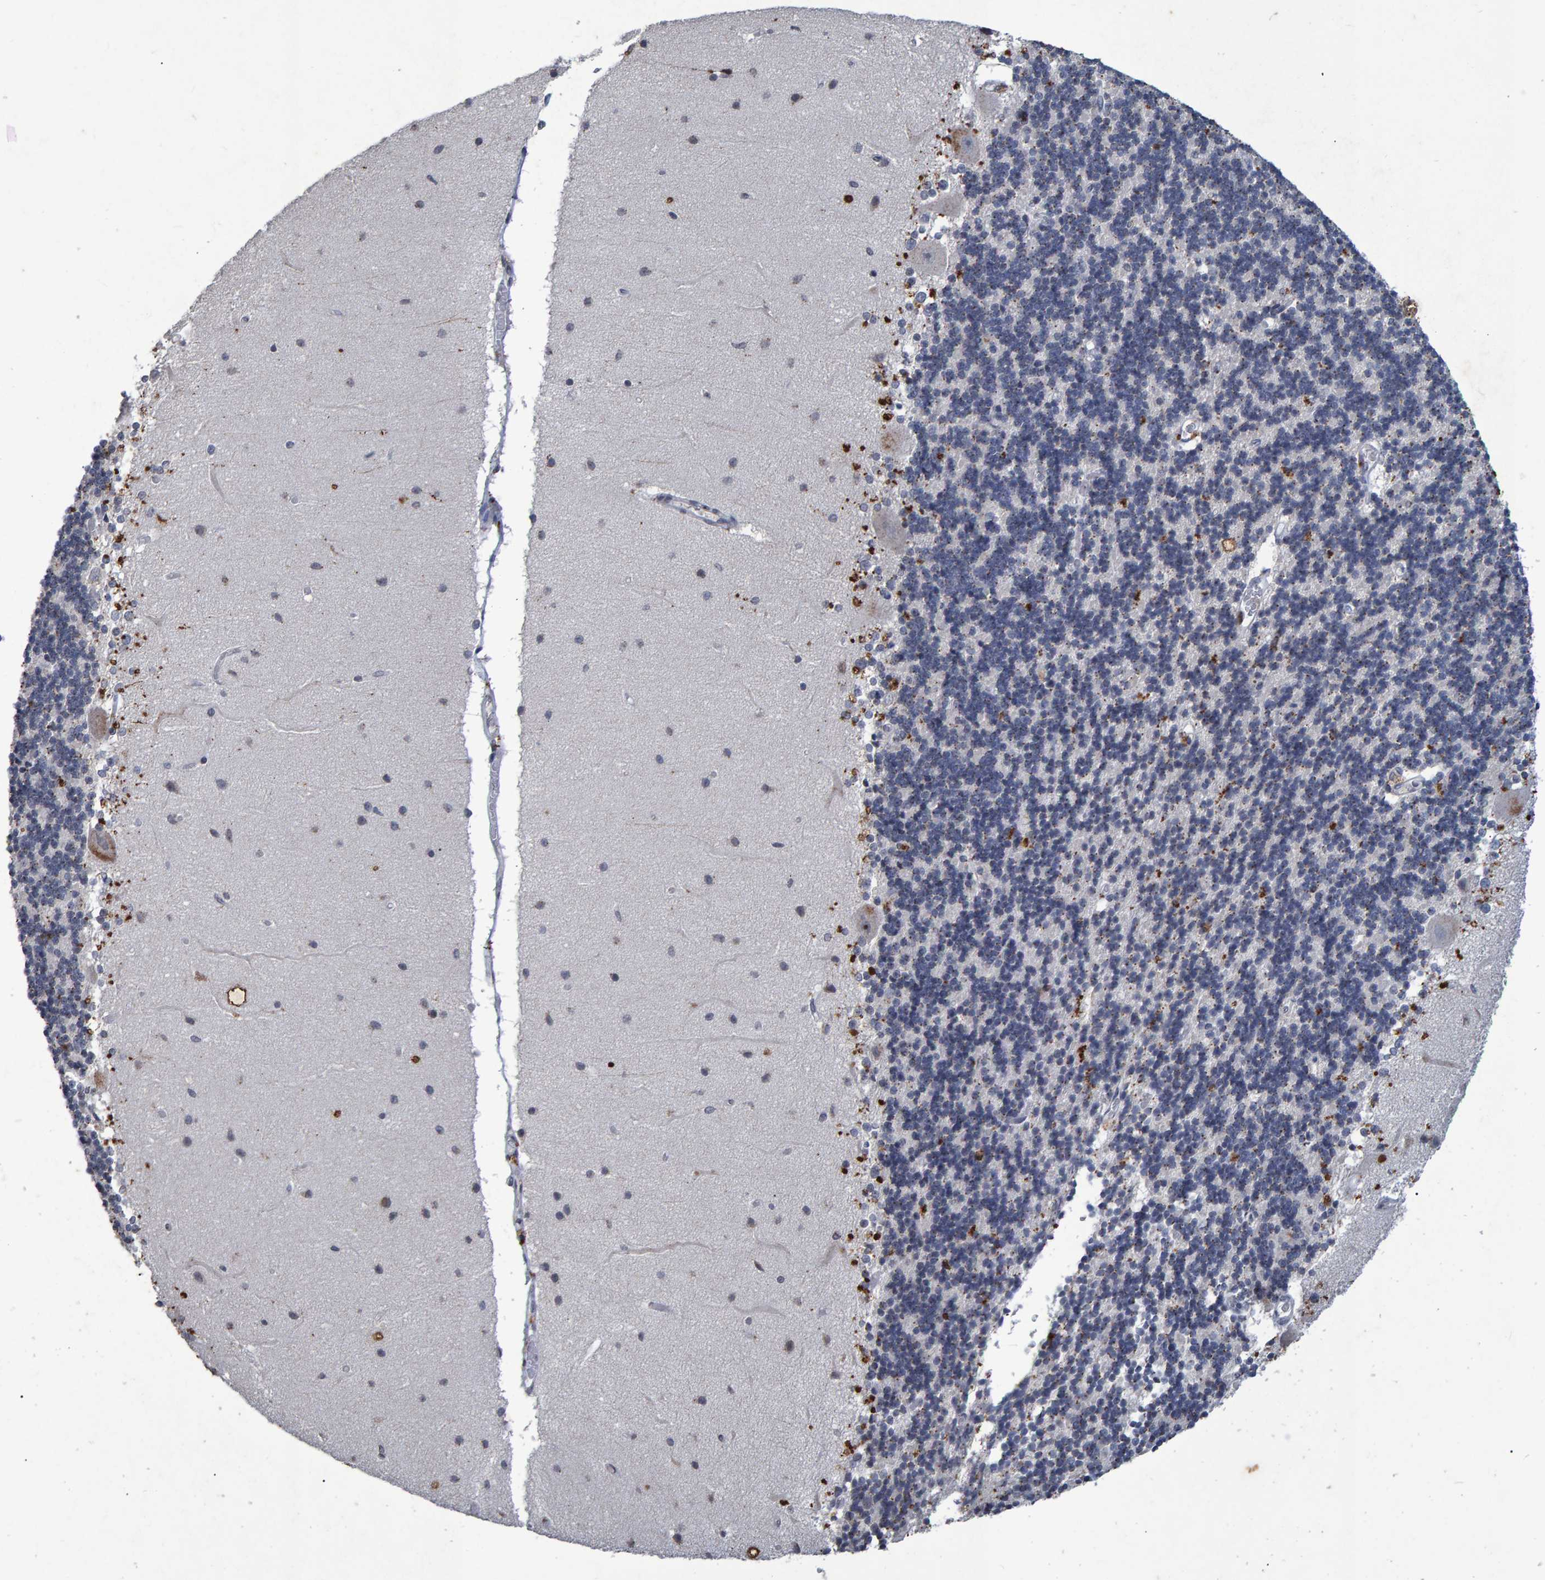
{"staining": {"intensity": "strong", "quantity": "<25%", "location": "cytoplasmic/membranous"}, "tissue": "cerebellum", "cell_type": "Cells in granular layer", "image_type": "normal", "snomed": [{"axis": "morphology", "description": "Normal tissue, NOS"}, {"axis": "topography", "description": "Cerebellum"}], "caption": "Protein analysis of normal cerebellum displays strong cytoplasmic/membranous positivity in approximately <25% of cells in granular layer. (brown staining indicates protein expression, while blue staining denotes nuclei).", "gene": "GALC", "patient": {"sex": "female", "age": 54}}